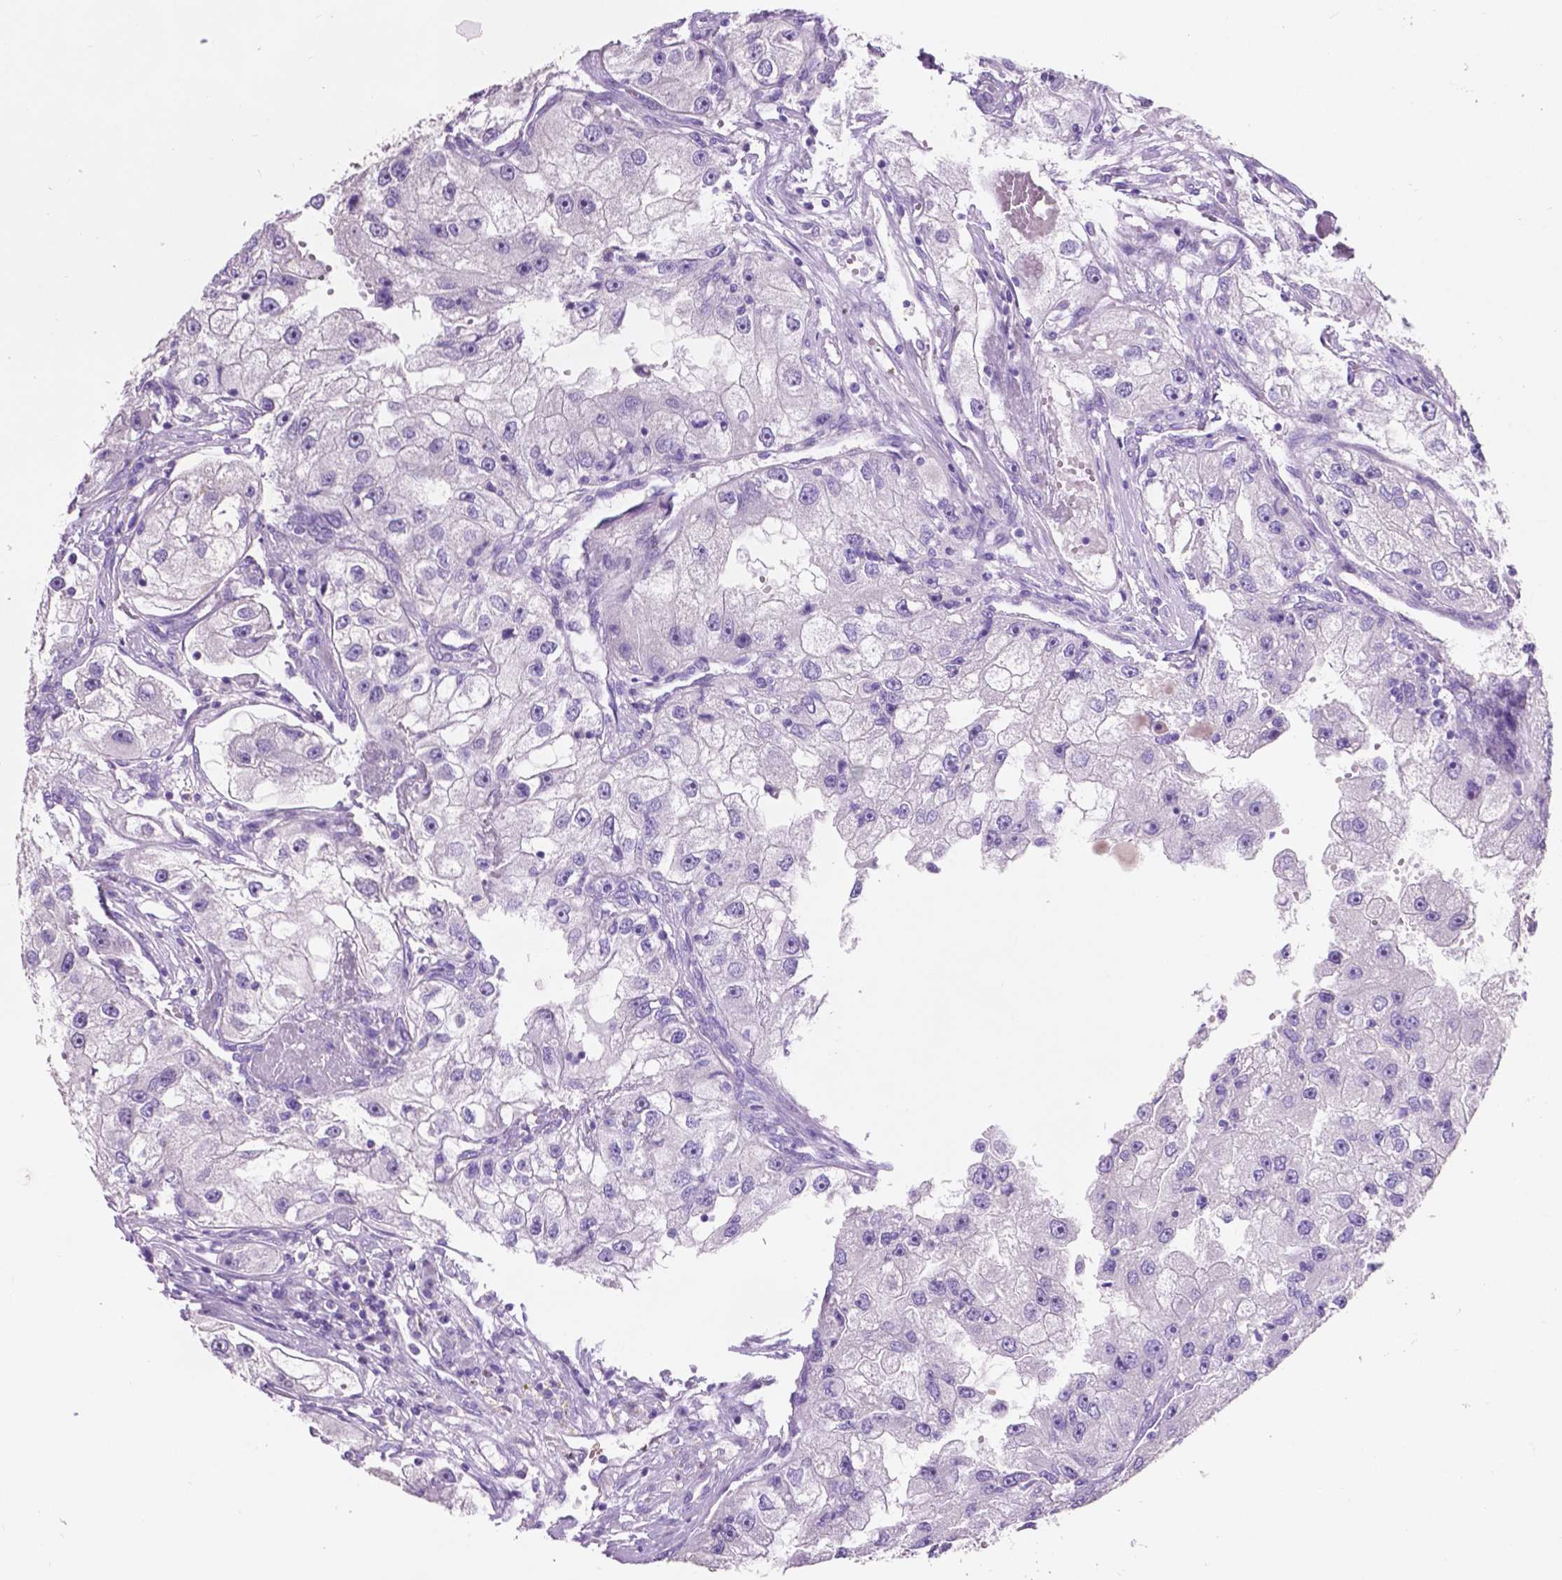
{"staining": {"intensity": "negative", "quantity": "none", "location": "none"}, "tissue": "renal cancer", "cell_type": "Tumor cells", "image_type": "cancer", "snomed": [{"axis": "morphology", "description": "Adenocarcinoma, NOS"}, {"axis": "topography", "description": "Kidney"}], "caption": "Immunohistochemistry photomicrograph of renal adenocarcinoma stained for a protein (brown), which shows no staining in tumor cells.", "gene": "CLDN17", "patient": {"sex": "male", "age": 63}}